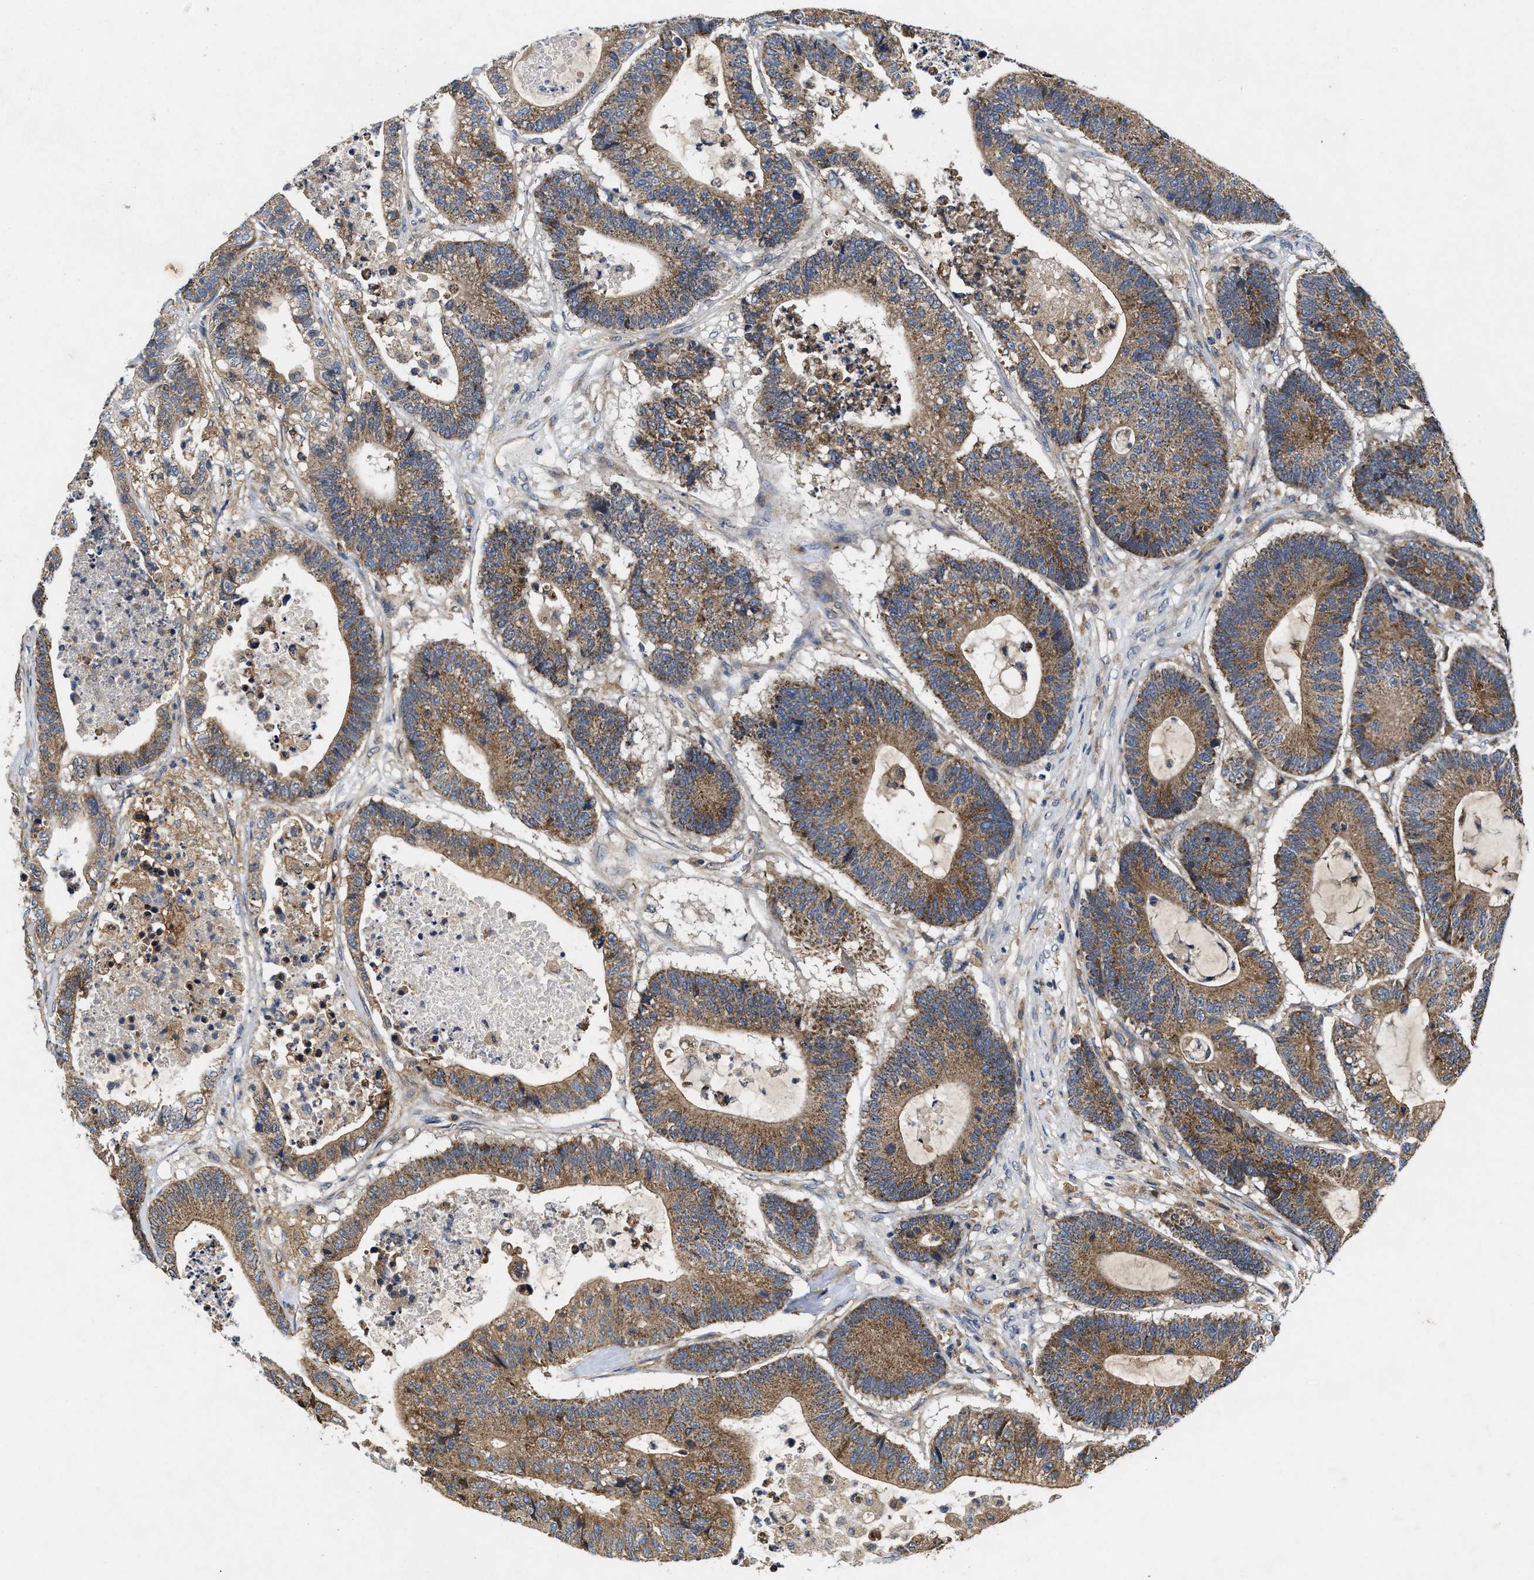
{"staining": {"intensity": "moderate", "quantity": ">75%", "location": "cytoplasmic/membranous"}, "tissue": "colorectal cancer", "cell_type": "Tumor cells", "image_type": "cancer", "snomed": [{"axis": "morphology", "description": "Adenocarcinoma, NOS"}, {"axis": "topography", "description": "Colon"}], "caption": "DAB (3,3'-diaminobenzidine) immunohistochemical staining of colorectal cancer (adenocarcinoma) exhibits moderate cytoplasmic/membranous protein expression in approximately >75% of tumor cells. (Brightfield microscopy of DAB IHC at high magnification).", "gene": "EFNA4", "patient": {"sex": "female", "age": 84}}